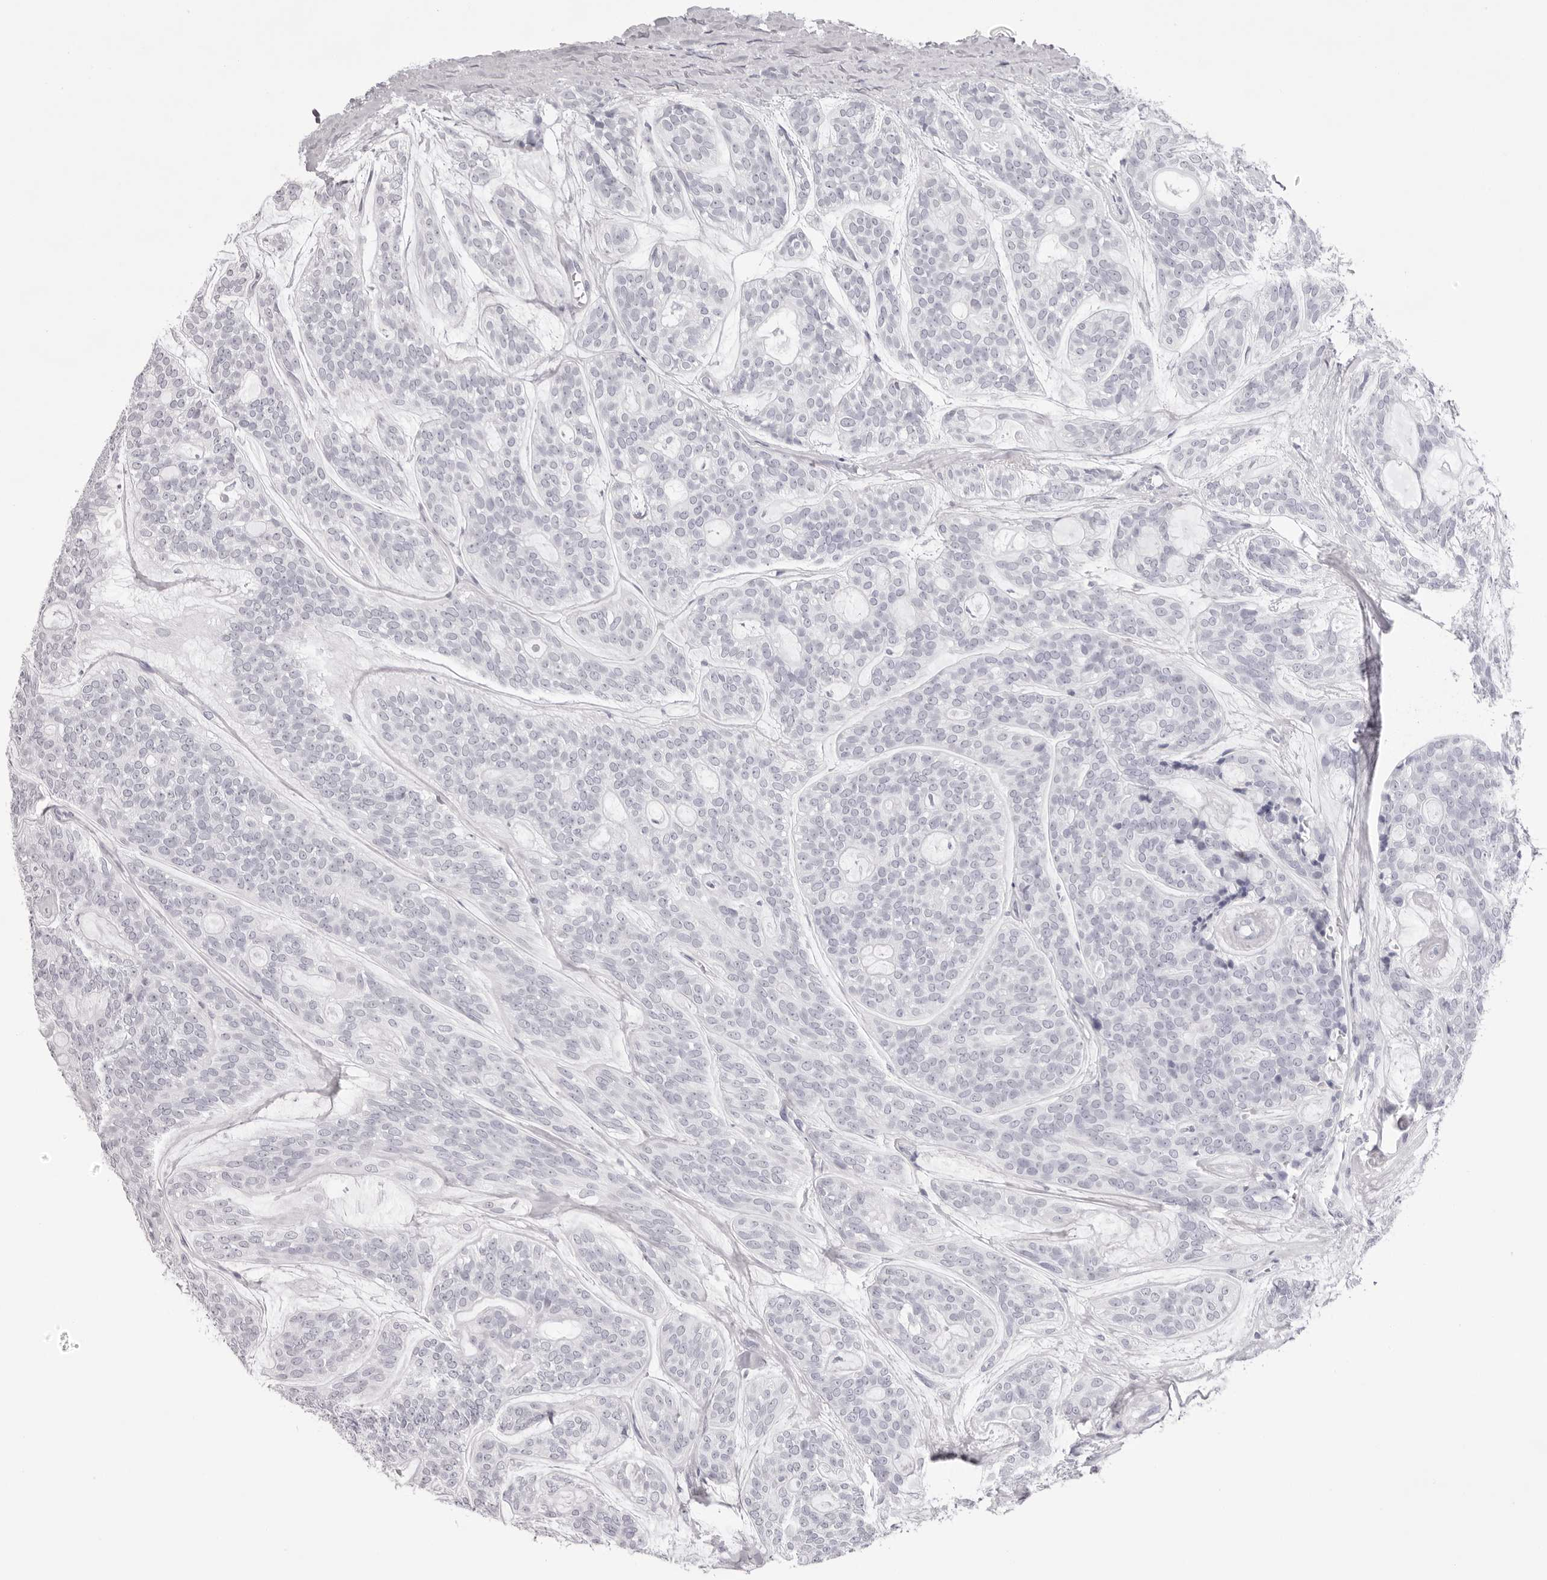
{"staining": {"intensity": "negative", "quantity": "none", "location": "none"}, "tissue": "head and neck cancer", "cell_type": "Tumor cells", "image_type": "cancer", "snomed": [{"axis": "morphology", "description": "Adenocarcinoma, NOS"}, {"axis": "topography", "description": "Head-Neck"}], "caption": "An immunohistochemistry photomicrograph of head and neck cancer is shown. There is no staining in tumor cells of head and neck cancer.", "gene": "SPTA1", "patient": {"sex": "male", "age": 66}}